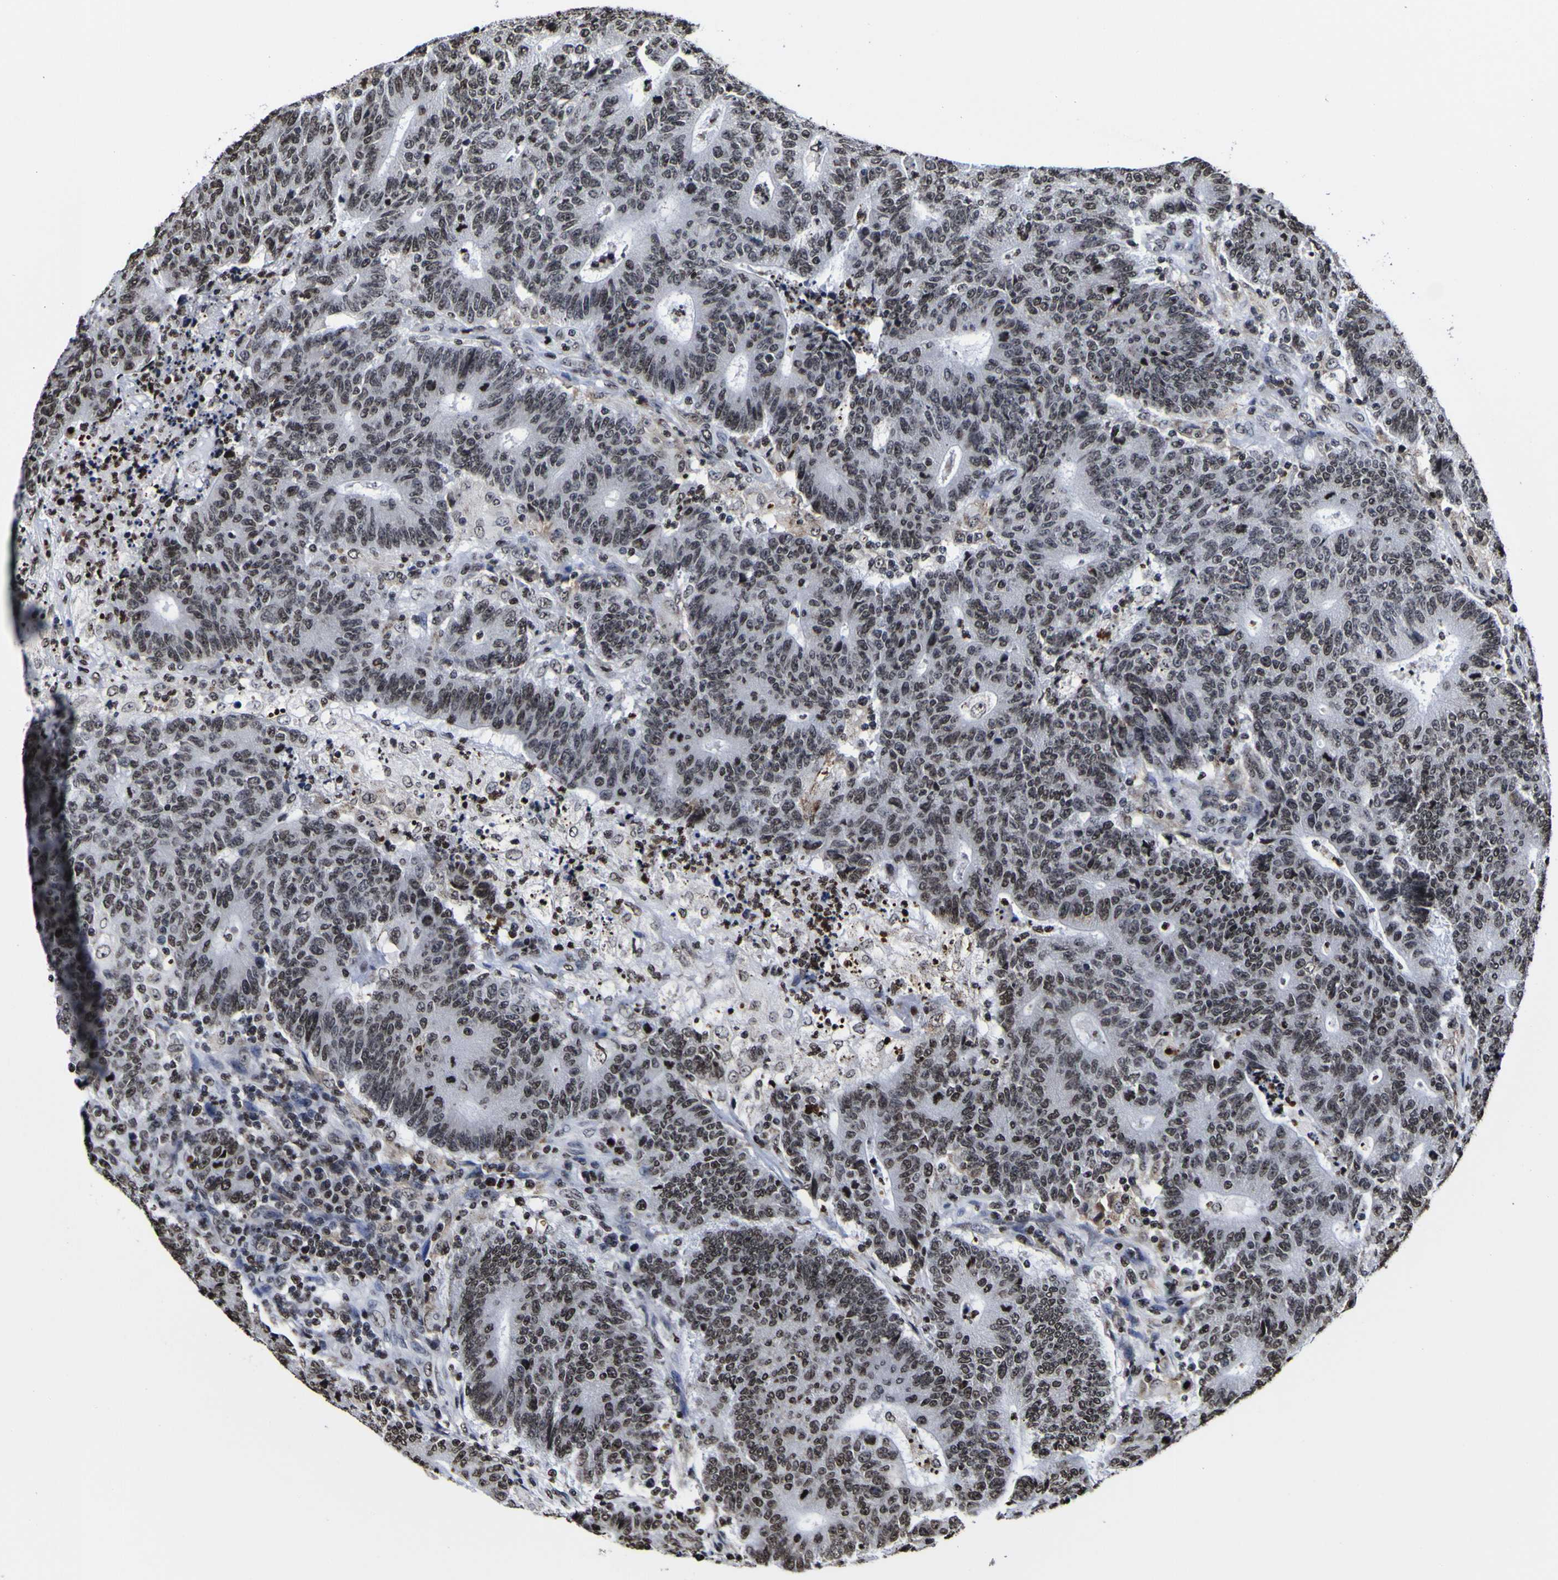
{"staining": {"intensity": "negative", "quantity": "none", "location": "none"}, "tissue": "colorectal cancer", "cell_type": "Tumor cells", "image_type": "cancer", "snomed": [{"axis": "morphology", "description": "Normal tissue, NOS"}, {"axis": "morphology", "description": "Adenocarcinoma, NOS"}, {"axis": "topography", "description": "Colon"}], "caption": "The IHC histopathology image has no significant staining in tumor cells of colorectal cancer (adenocarcinoma) tissue. Nuclei are stained in blue.", "gene": "PIAS1", "patient": {"sex": "female", "age": 75}}